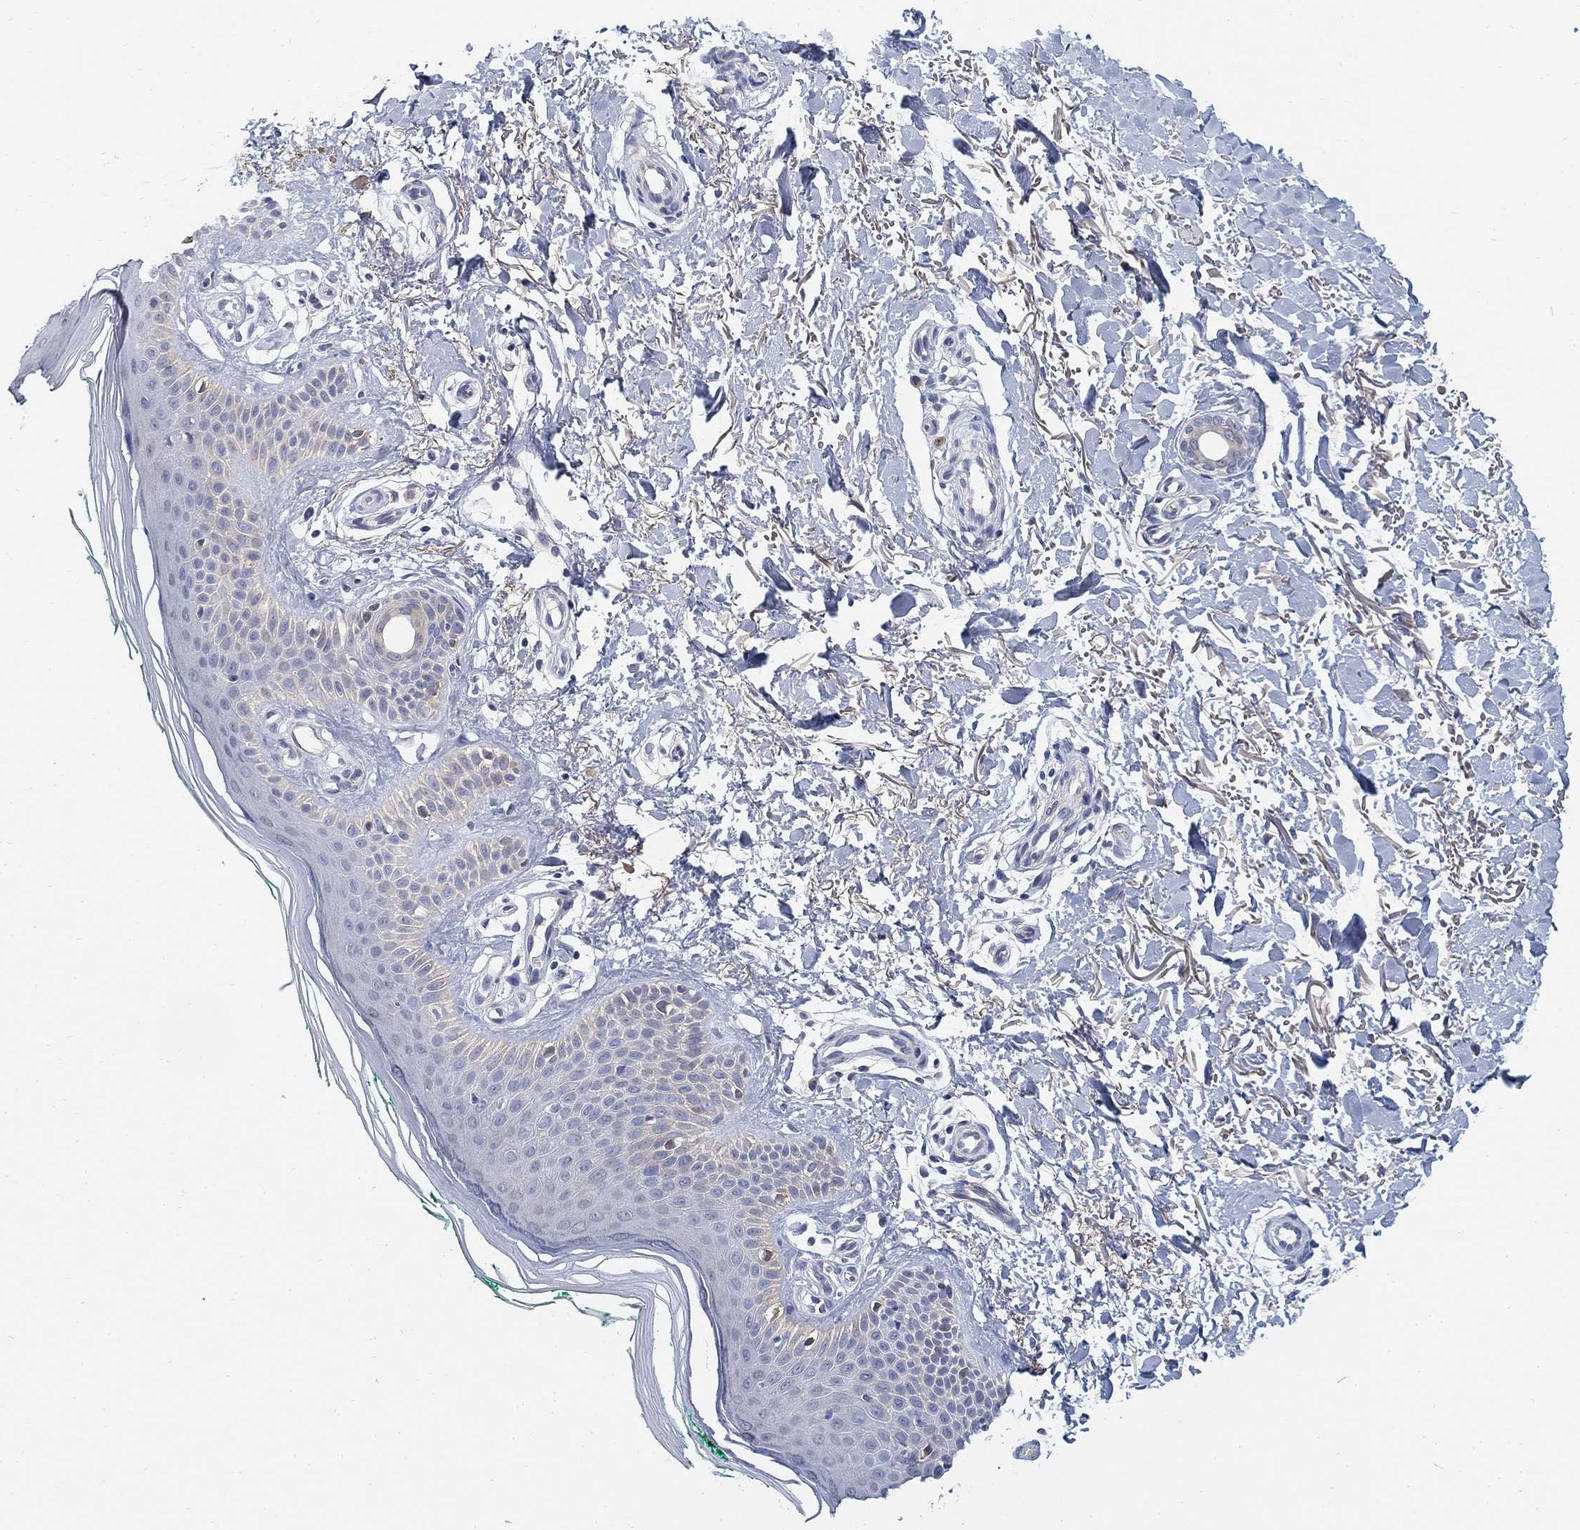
{"staining": {"intensity": "negative", "quantity": "none", "location": "none"}, "tissue": "skin", "cell_type": "Fibroblasts", "image_type": "normal", "snomed": [{"axis": "morphology", "description": "Normal tissue, NOS"}, {"axis": "morphology", "description": "Inflammation, NOS"}, {"axis": "morphology", "description": "Fibrosis, NOS"}, {"axis": "topography", "description": "Skin"}], "caption": "IHC photomicrograph of normal skin: human skin stained with DAB exhibits no significant protein staining in fibroblasts.", "gene": "SLC2A5", "patient": {"sex": "male", "age": 71}}